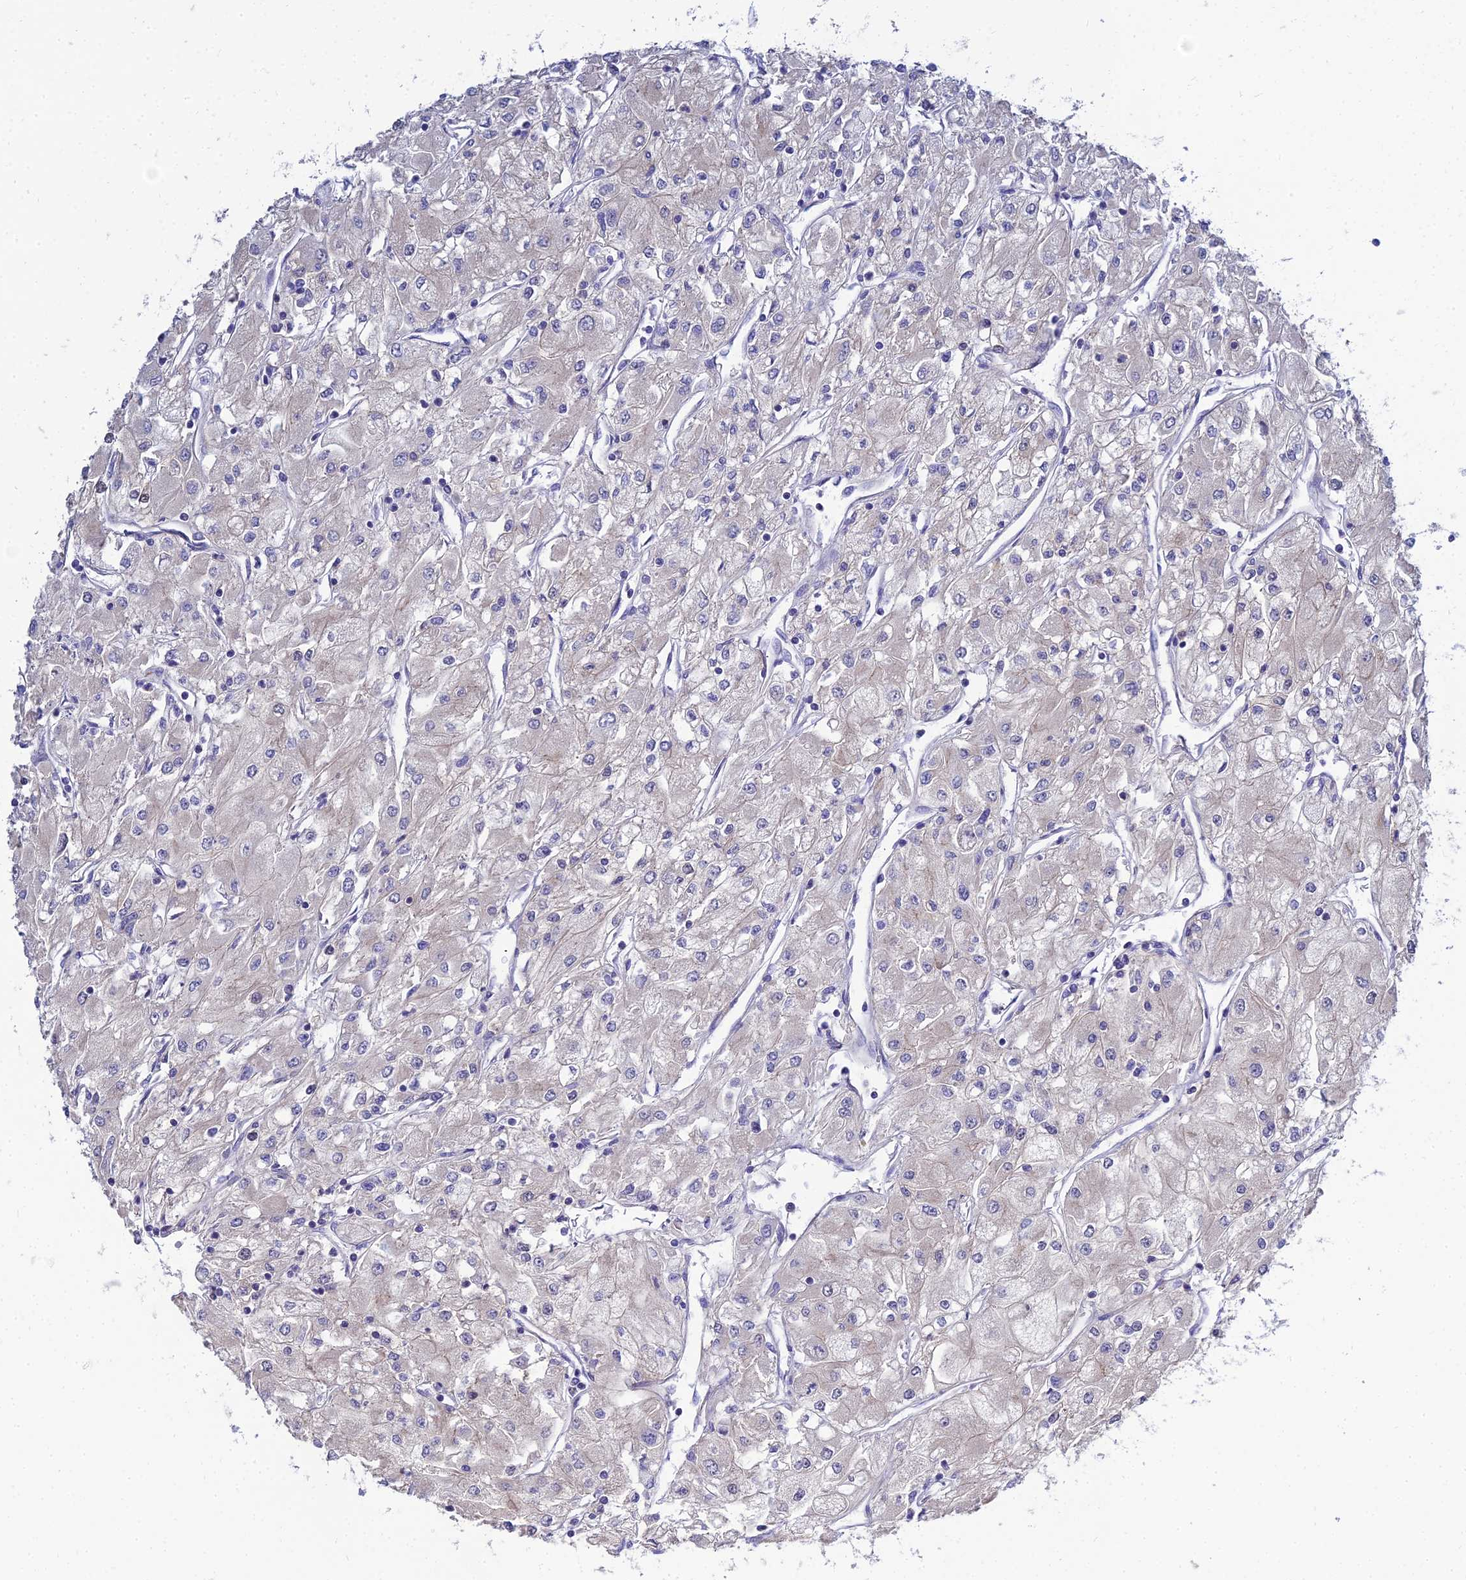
{"staining": {"intensity": "negative", "quantity": "none", "location": "none"}, "tissue": "renal cancer", "cell_type": "Tumor cells", "image_type": "cancer", "snomed": [{"axis": "morphology", "description": "Adenocarcinoma, NOS"}, {"axis": "topography", "description": "Kidney"}], "caption": "Adenocarcinoma (renal) was stained to show a protein in brown. There is no significant positivity in tumor cells. (DAB IHC with hematoxylin counter stain).", "gene": "NPY", "patient": {"sex": "male", "age": 80}}